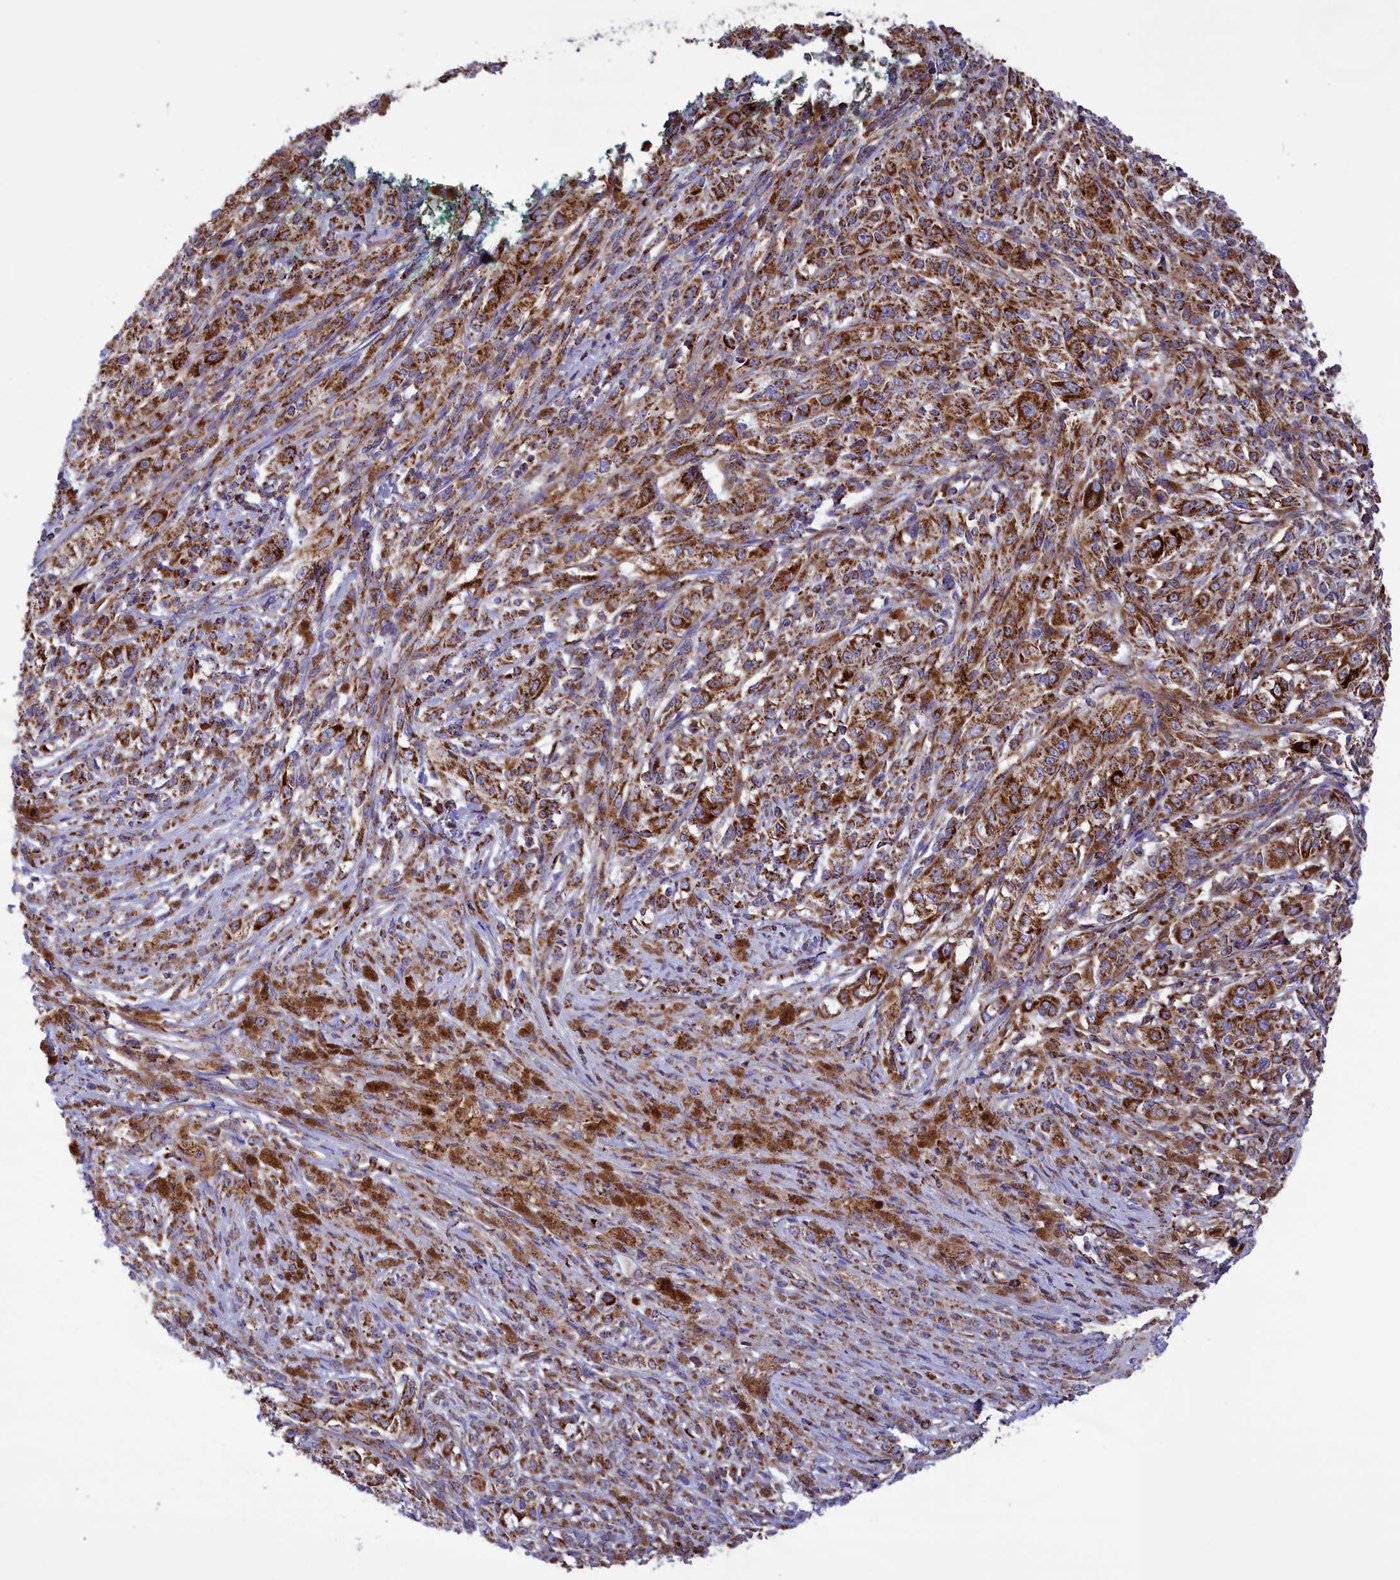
{"staining": {"intensity": "strong", "quantity": ">75%", "location": "cytoplasmic/membranous"}, "tissue": "melanoma", "cell_type": "Tumor cells", "image_type": "cancer", "snomed": [{"axis": "morphology", "description": "Malignant melanoma, NOS"}, {"axis": "topography", "description": "Skin"}], "caption": "DAB immunohistochemical staining of malignant melanoma displays strong cytoplasmic/membranous protein expression in approximately >75% of tumor cells.", "gene": "ISOC2", "patient": {"sex": "female", "age": 52}}